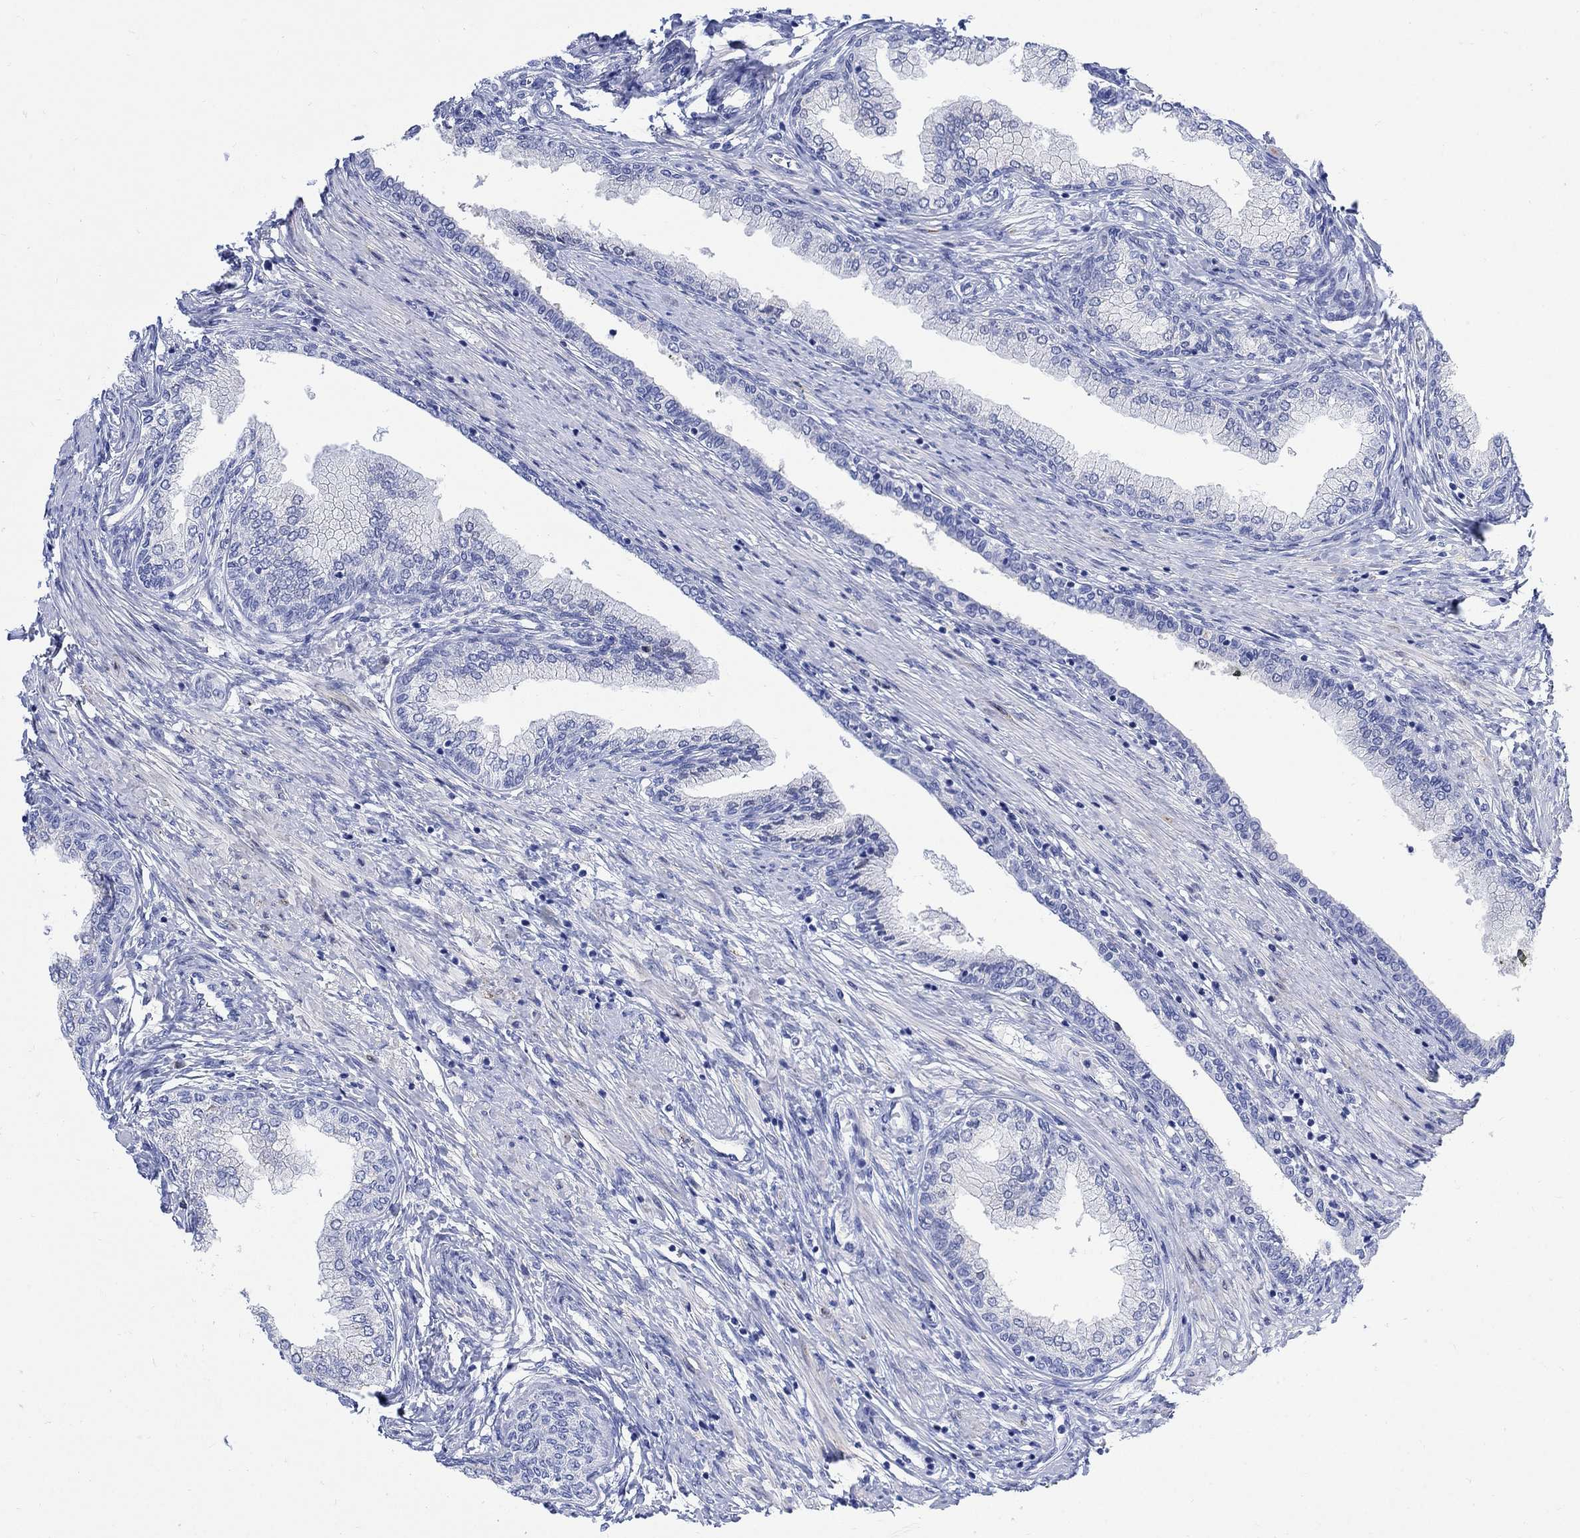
{"staining": {"intensity": "negative", "quantity": "none", "location": "none"}, "tissue": "prostate cancer", "cell_type": "Tumor cells", "image_type": "cancer", "snomed": [{"axis": "morphology", "description": "Adenocarcinoma, Low grade"}, {"axis": "topography", "description": "Prostate and seminal vesicle, NOS"}], "caption": "High power microscopy image of an immunohistochemistry (IHC) photomicrograph of prostate adenocarcinoma (low-grade), revealing no significant expression in tumor cells.", "gene": "MYL1", "patient": {"sex": "male", "age": 61}}